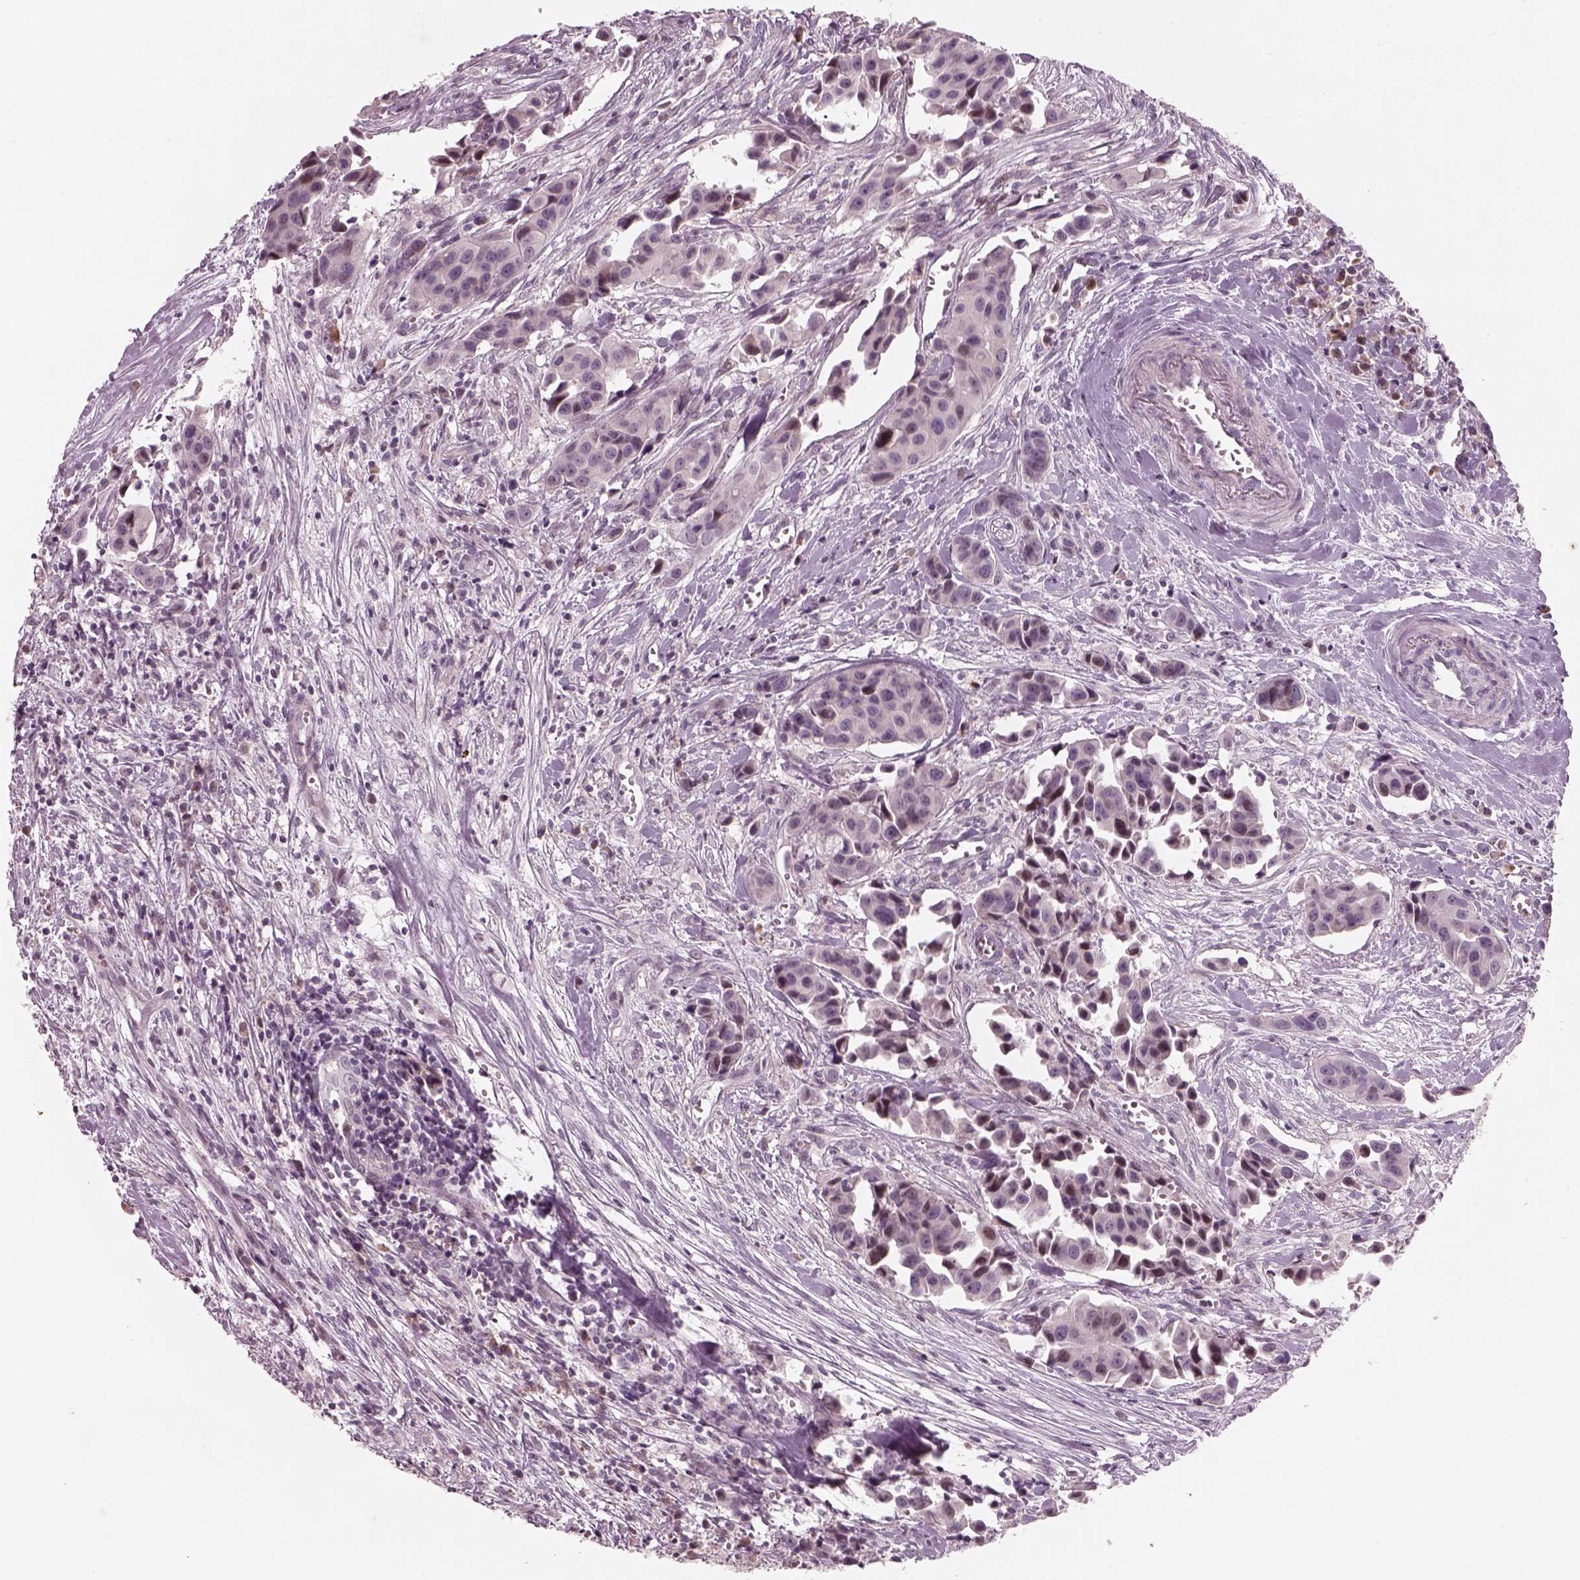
{"staining": {"intensity": "weak", "quantity": "<25%", "location": "nuclear"}, "tissue": "head and neck cancer", "cell_type": "Tumor cells", "image_type": "cancer", "snomed": [{"axis": "morphology", "description": "Adenocarcinoma, NOS"}, {"axis": "topography", "description": "Head-Neck"}], "caption": "Human head and neck adenocarcinoma stained for a protein using IHC demonstrates no positivity in tumor cells.", "gene": "PENK", "patient": {"sex": "male", "age": 76}}